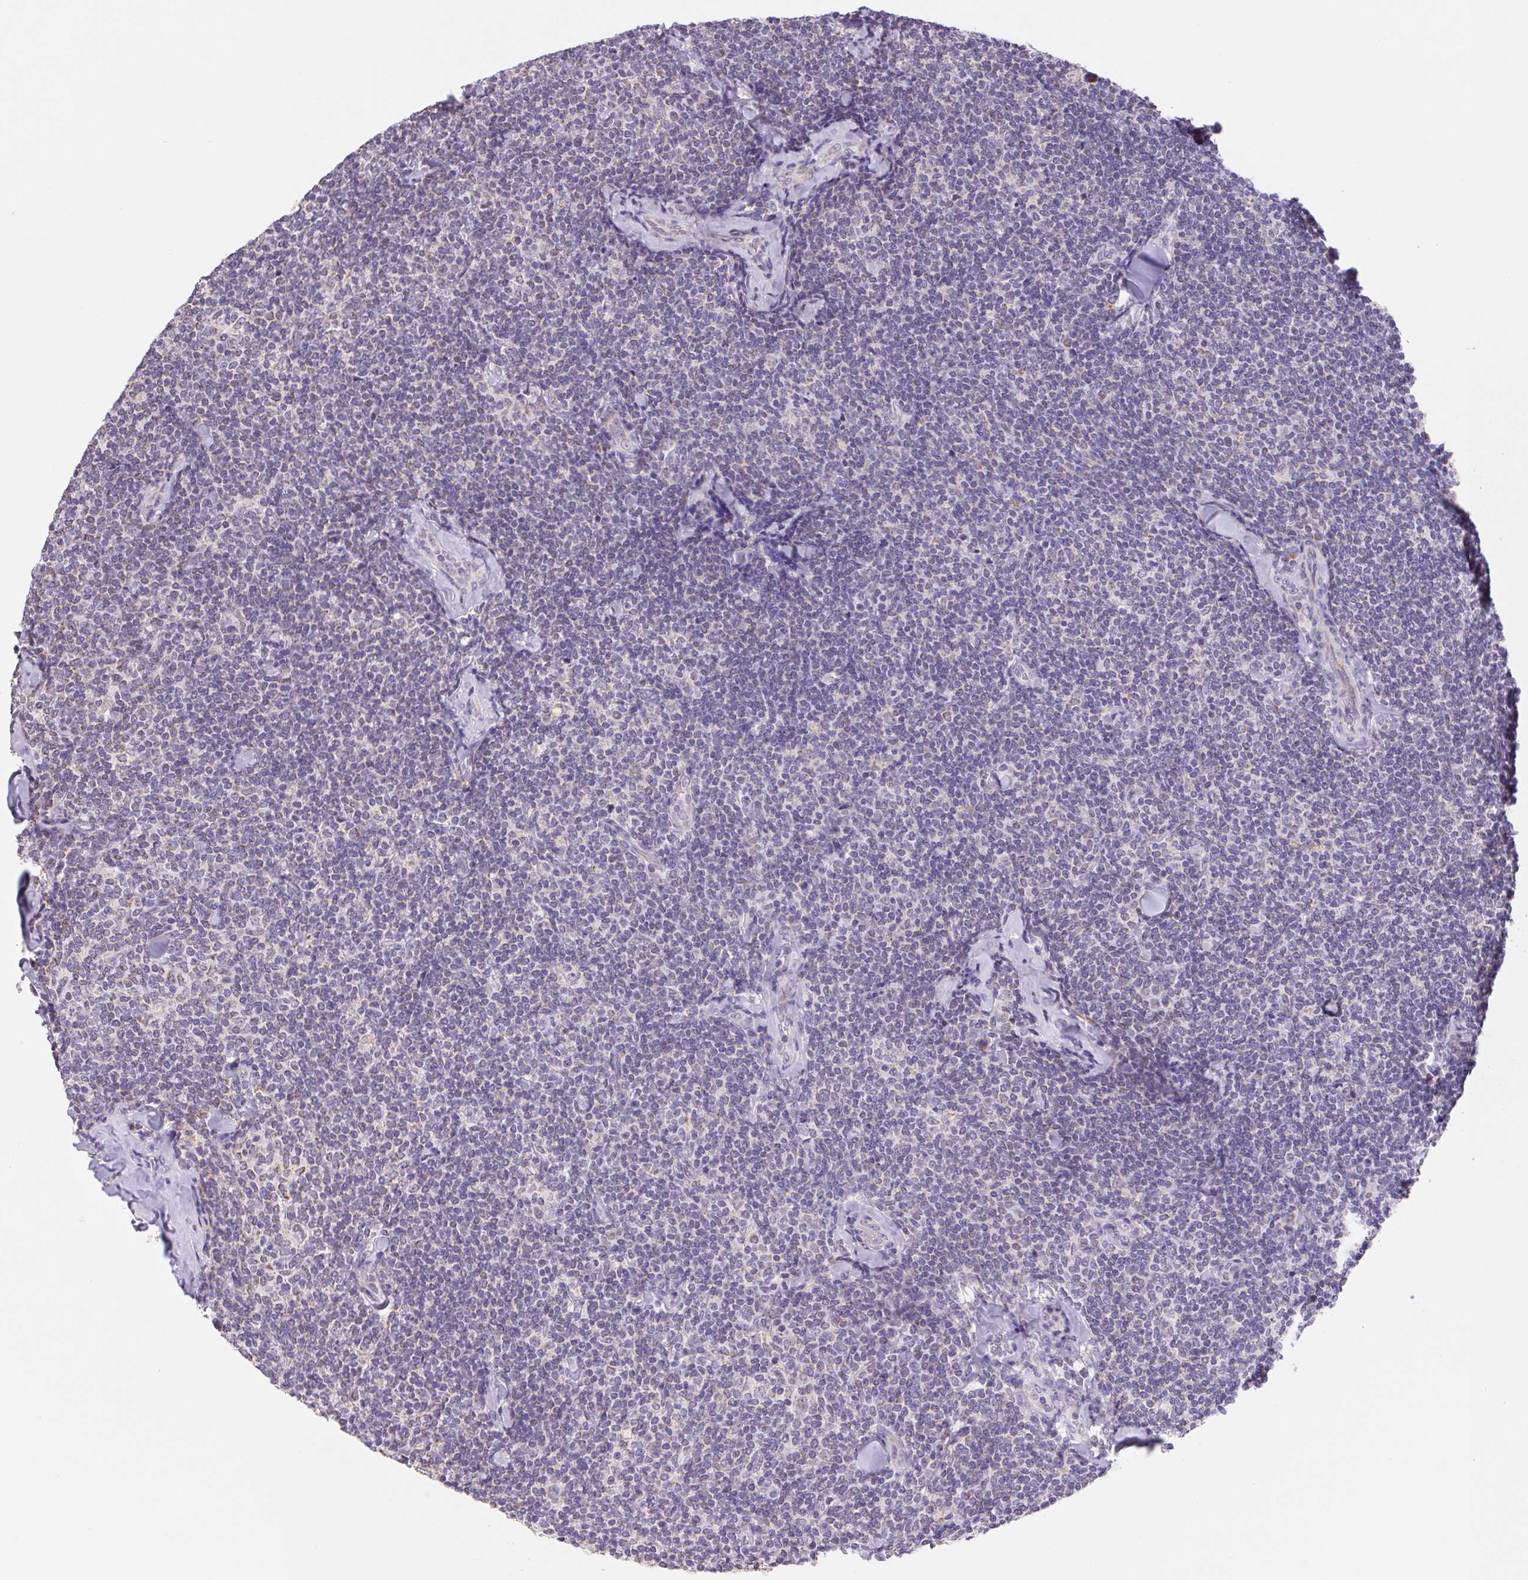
{"staining": {"intensity": "negative", "quantity": "none", "location": "none"}, "tissue": "lymphoma", "cell_type": "Tumor cells", "image_type": "cancer", "snomed": [{"axis": "morphology", "description": "Malignant lymphoma, non-Hodgkin's type, Low grade"}, {"axis": "topography", "description": "Lymph node"}], "caption": "IHC of human lymphoma exhibits no positivity in tumor cells.", "gene": "FKBP6", "patient": {"sex": "female", "age": 56}}